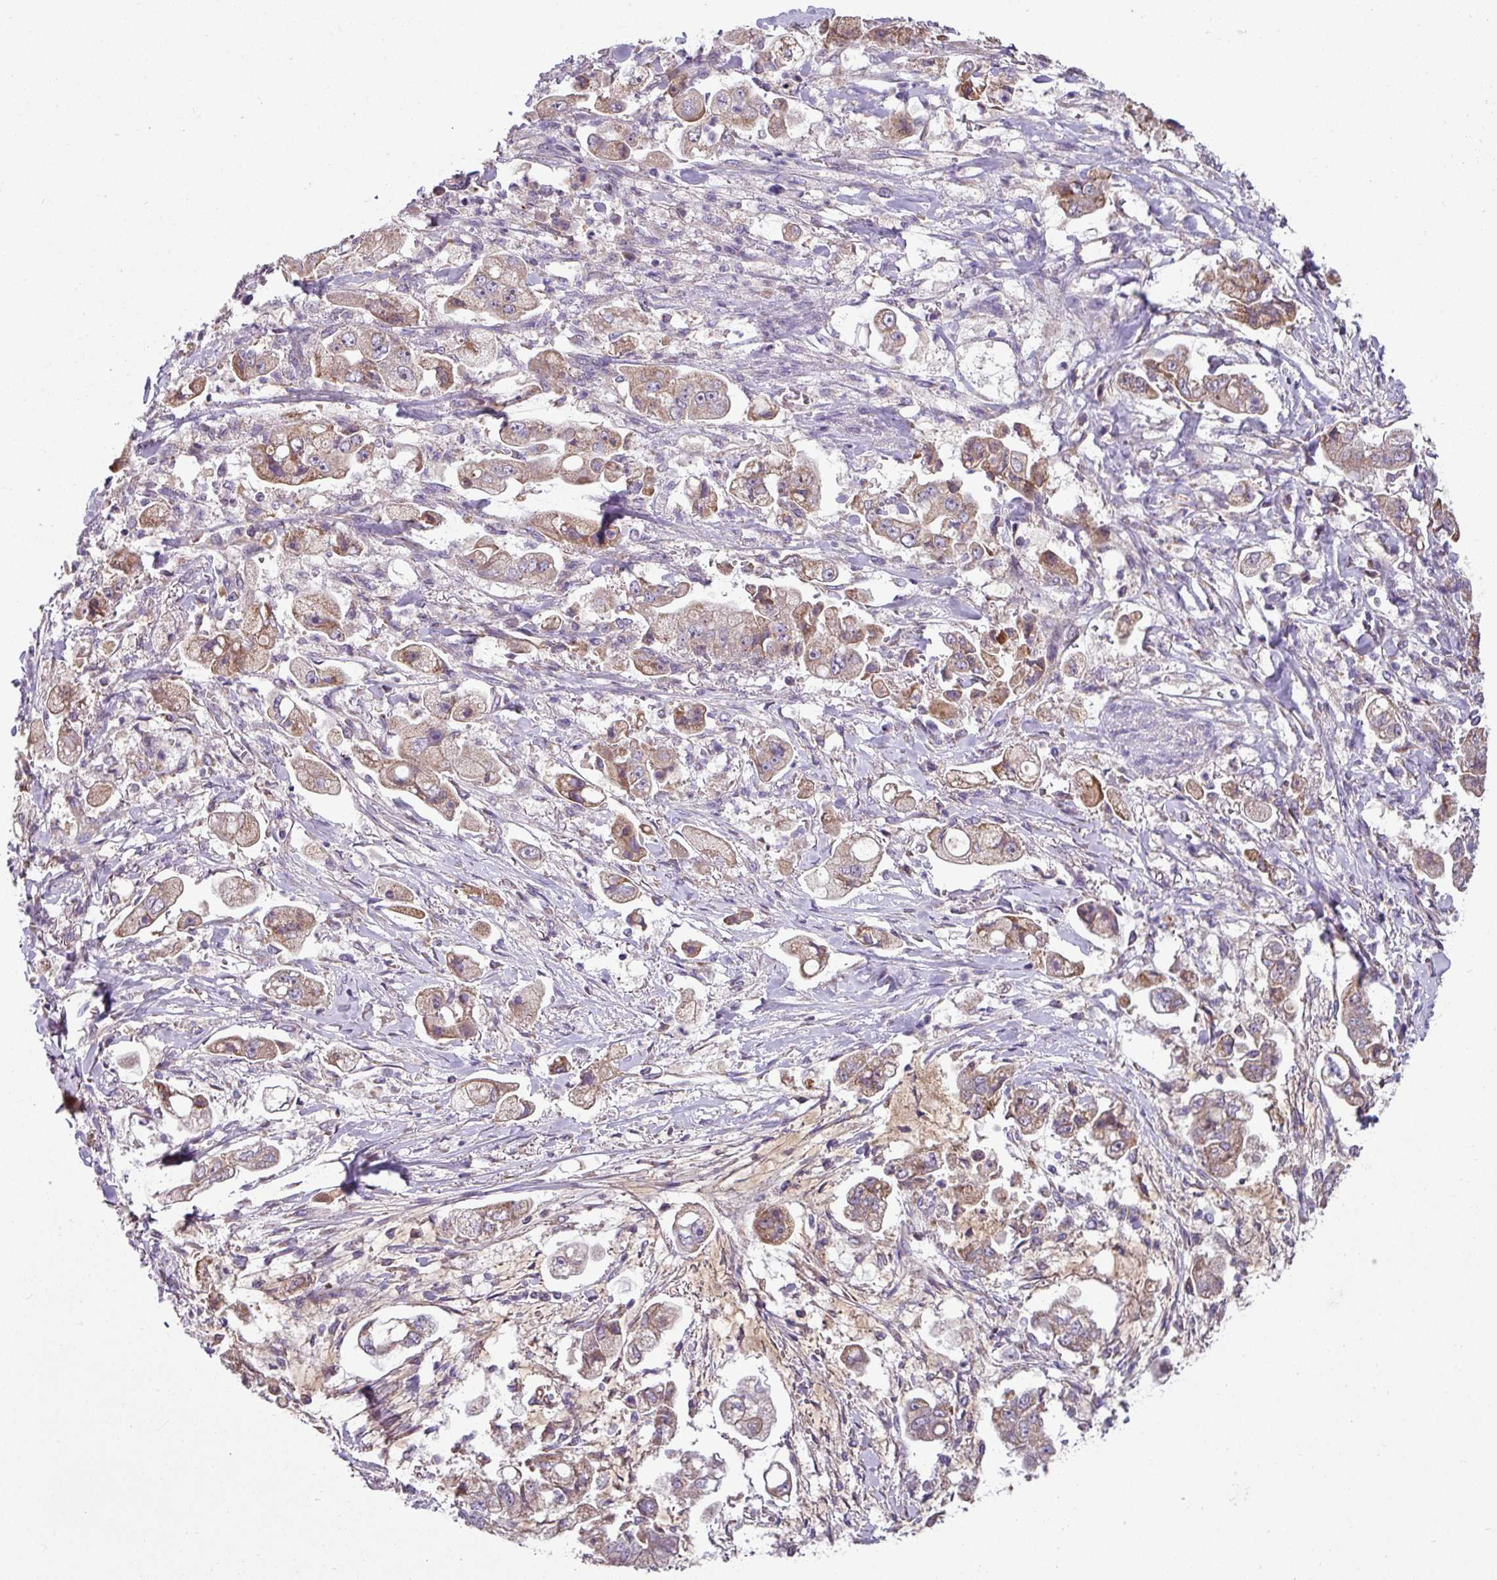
{"staining": {"intensity": "moderate", "quantity": ">75%", "location": "cytoplasmic/membranous"}, "tissue": "stomach cancer", "cell_type": "Tumor cells", "image_type": "cancer", "snomed": [{"axis": "morphology", "description": "Adenocarcinoma, NOS"}, {"axis": "topography", "description": "Stomach"}], "caption": "This histopathology image shows adenocarcinoma (stomach) stained with immunohistochemistry to label a protein in brown. The cytoplasmic/membranous of tumor cells show moderate positivity for the protein. Nuclei are counter-stained blue.", "gene": "LRRC9", "patient": {"sex": "male", "age": 62}}